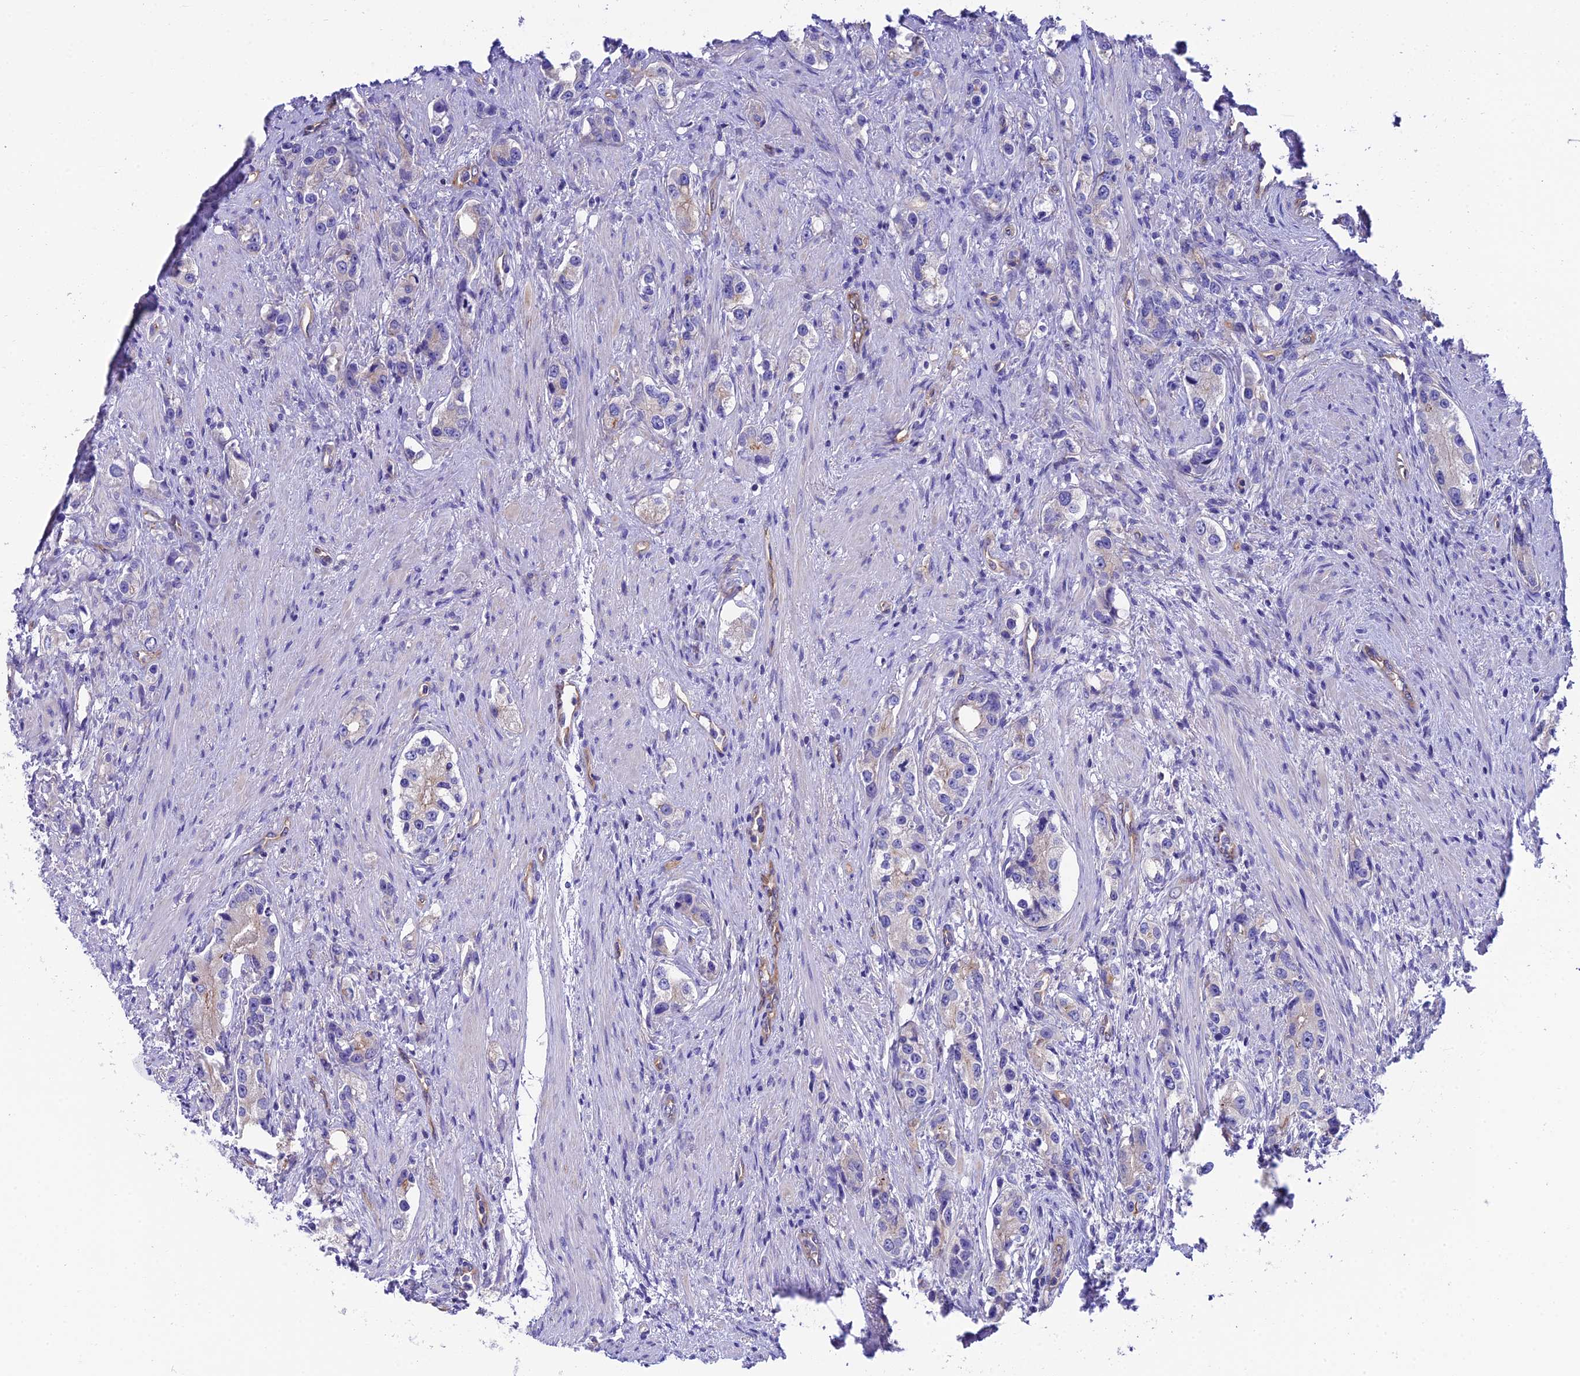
{"staining": {"intensity": "negative", "quantity": "none", "location": "none"}, "tissue": "prostate cancer", "cell_type": "Tumor cells", "image_type": "cancer", "snomed": [{"axis": "morphology", "description": "Adenocarcinoma, High grade"}, {"axis": "topography", "description": "Prostate"}], "caption": "Protein analysis of prostate adenocarcinoma (high-grade) demonstrates no significant staining in tumor cells.", "gene": "PPFIA3", "patient": {"sex": "male", "age": 63}}